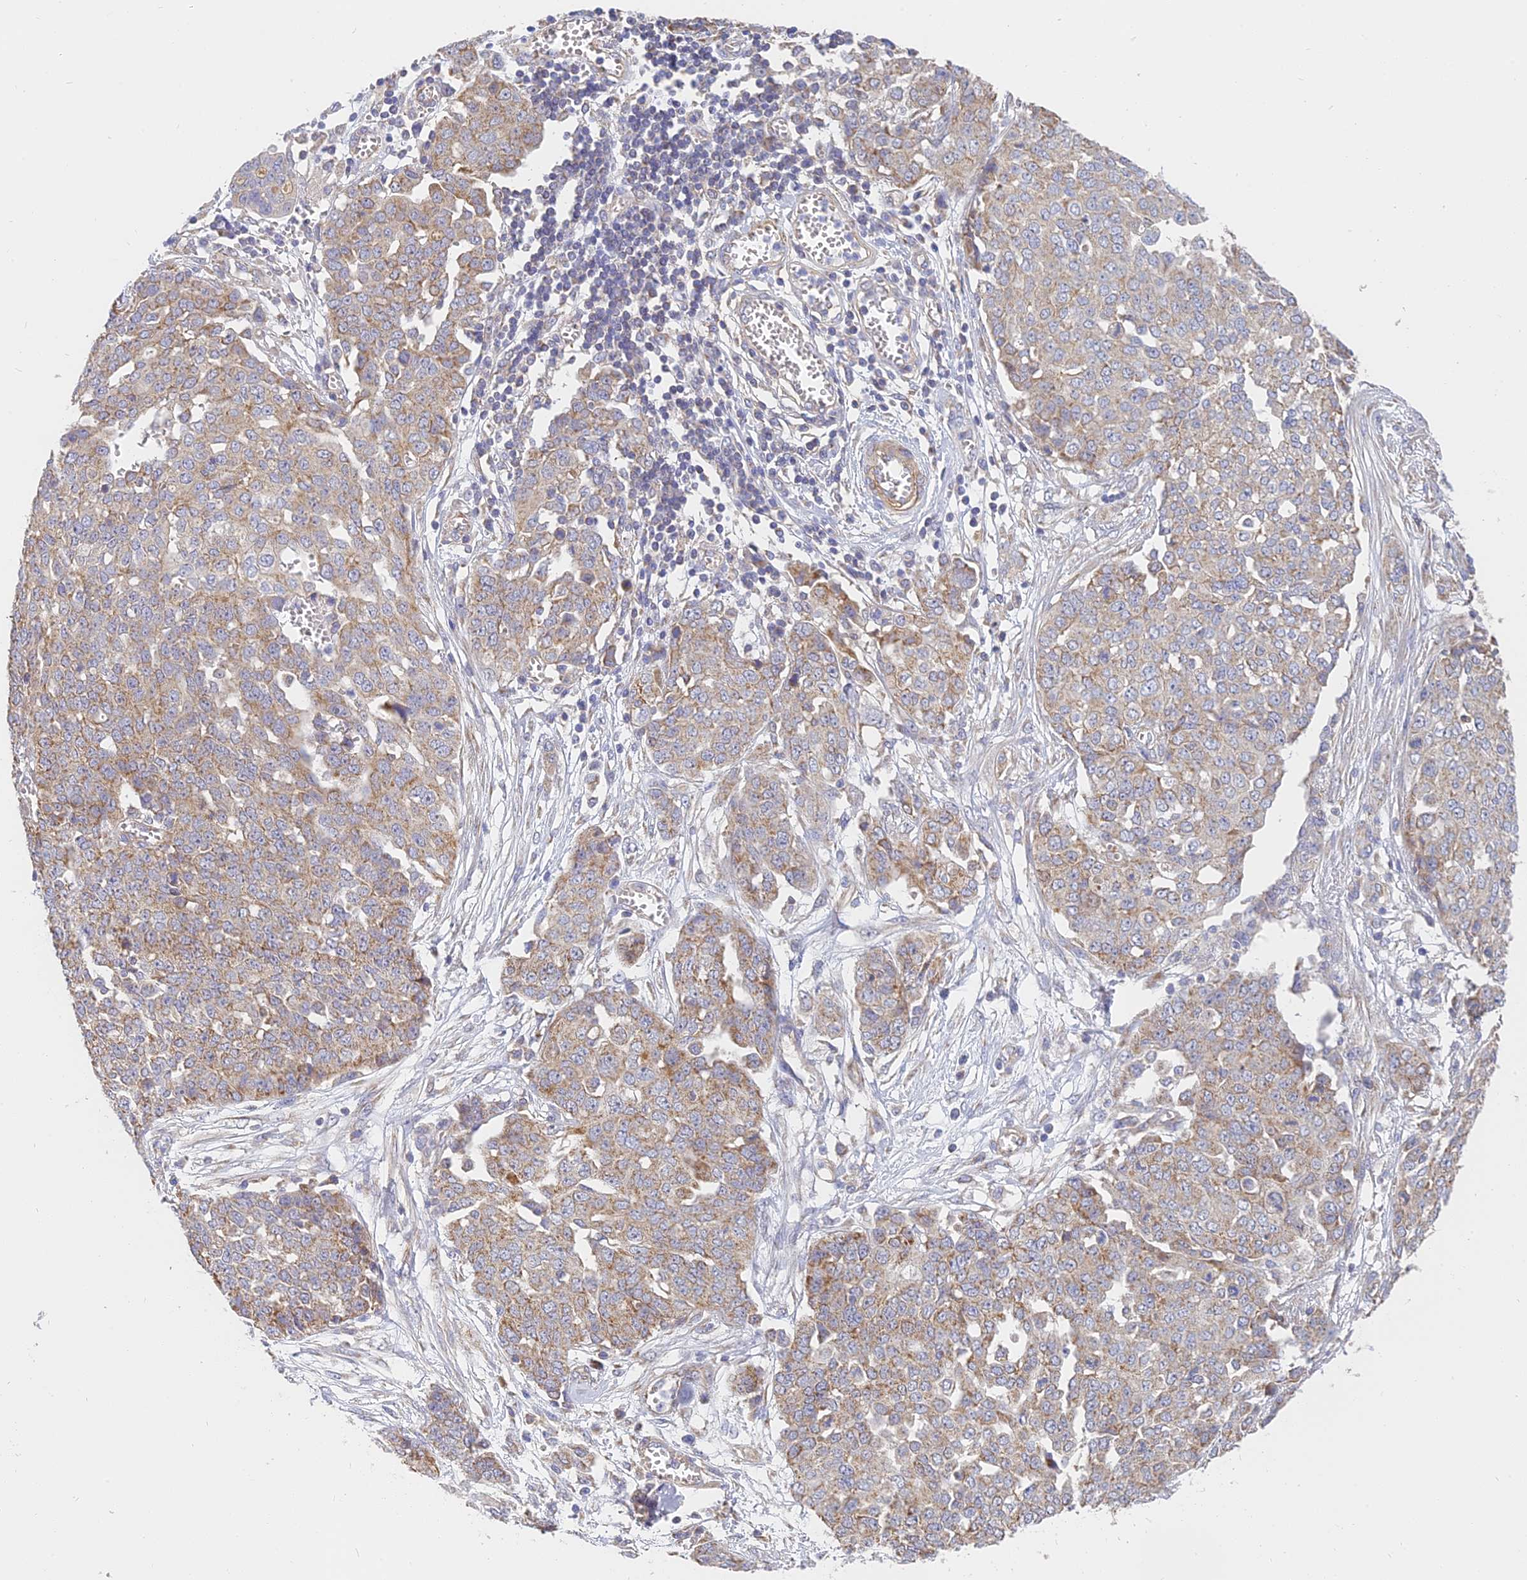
{"staining": {"intensity": "weak", "quantity": ">75%", "location": "cytoplasmic/membranous"}, "tissue": "ovarian cancer", "cell_type": "Tumor cells", "image_type": "cancer", "snomed": [{"axis": "morphology", "description": "Cystadenocarcinoma, serous, NOS"}, {"axis": "topography", "description": "Soft tissue"}, {"axis": "topography", "description": "Ovary"}], "caption": "IHC histopathology image of serous cystadenocarcinoma (ovarian) stained for a protein (brown), which demonstrates low levels of weak cytoplasmic/membranous positivity in approximately >75% of tumor cells.", "gene": "MRPL15", "patient": {"sex": "female", "age": 57}}